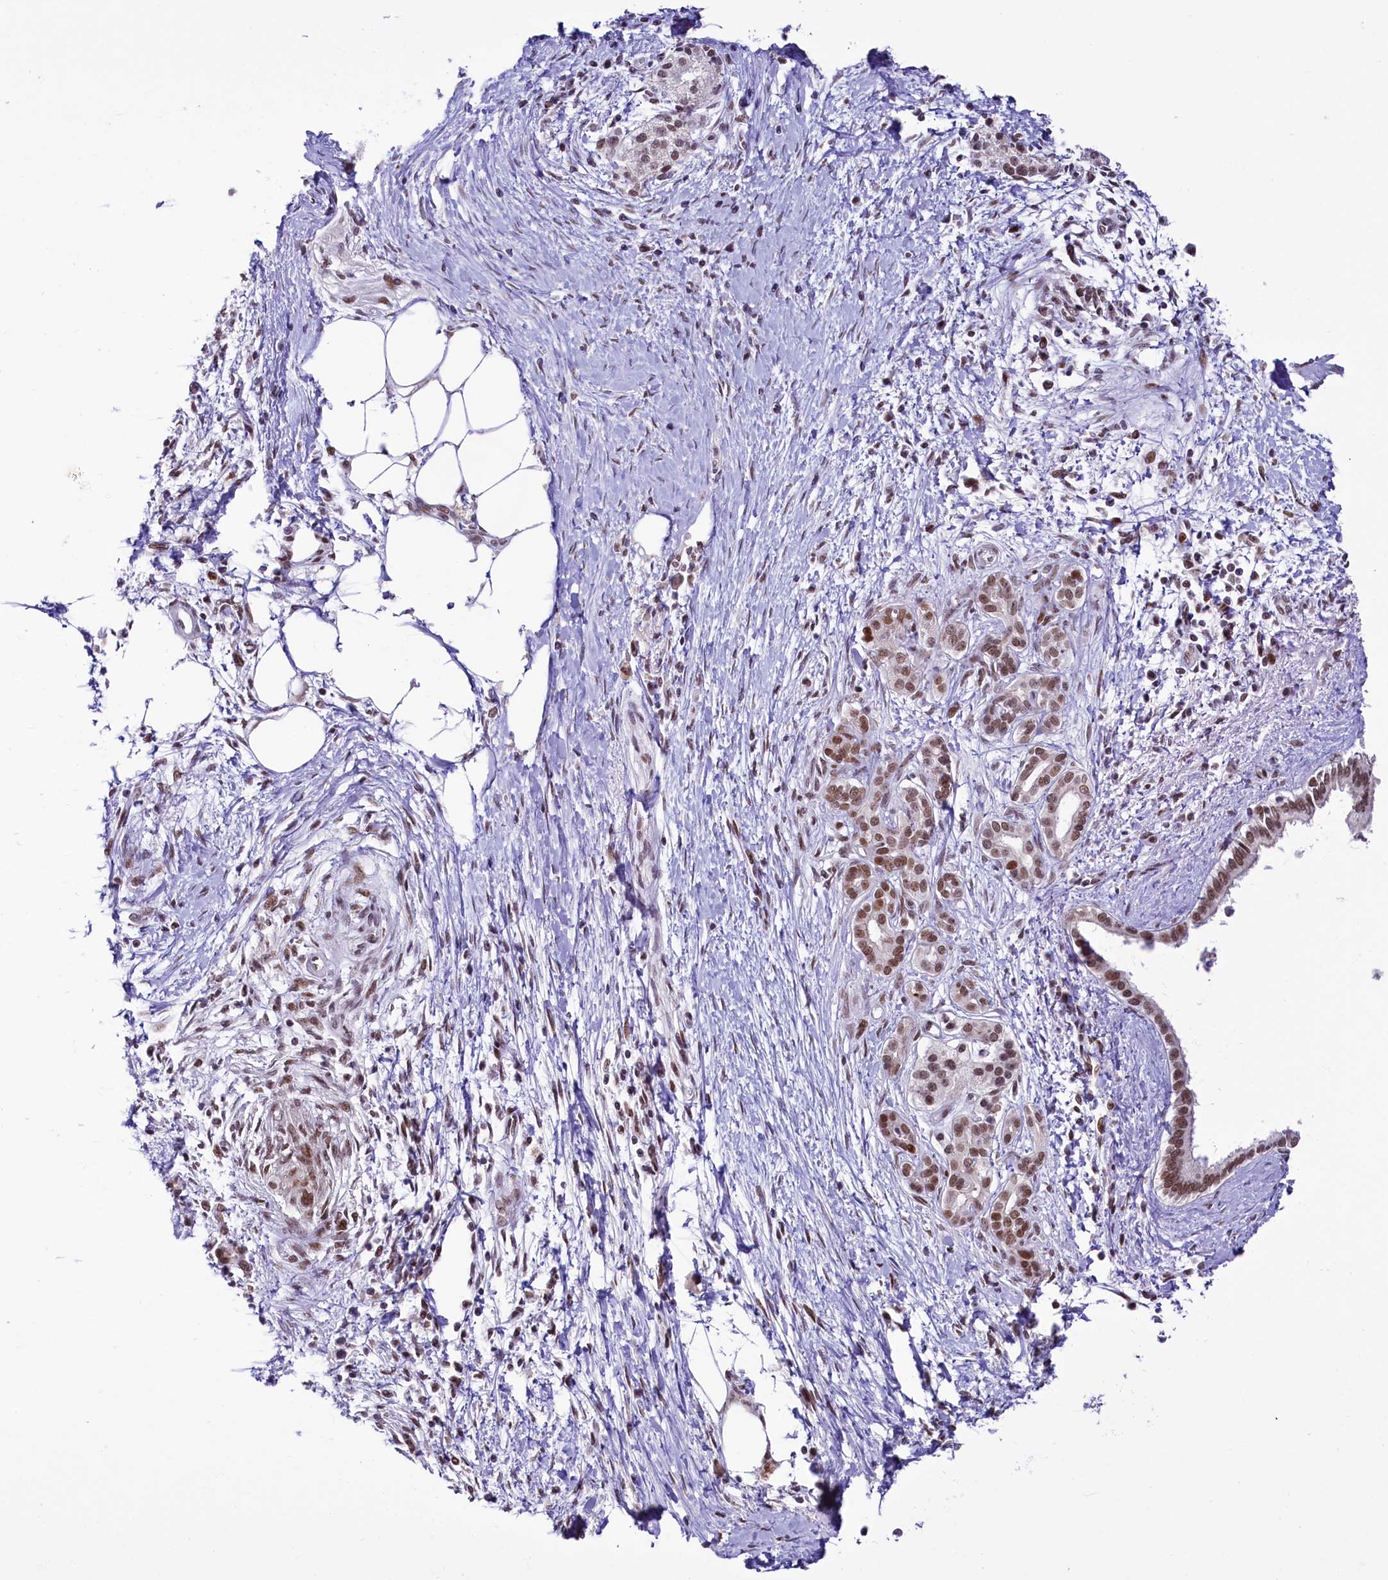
{"staining": {"intensity": "moderate", "quantity": ">75%", "location": "nuclear"}, "tissue": "pancreatic cancer", "cell_type": "Tumor cells", "image_type": "cancer", "snomed": [{"axis": "morphology", "description": "Adenocarcinoma, NOS"}, {"axis": "topography", "description": "Pancreas"}], "caption": "This is an image of immunohistochemistry (IHC) staining of pancreatic cancer, which shows moderate positivity in the nuclear of tumor cells.", "gene": "SCAF11", "patient": {"sex": "male", "age": 58}}